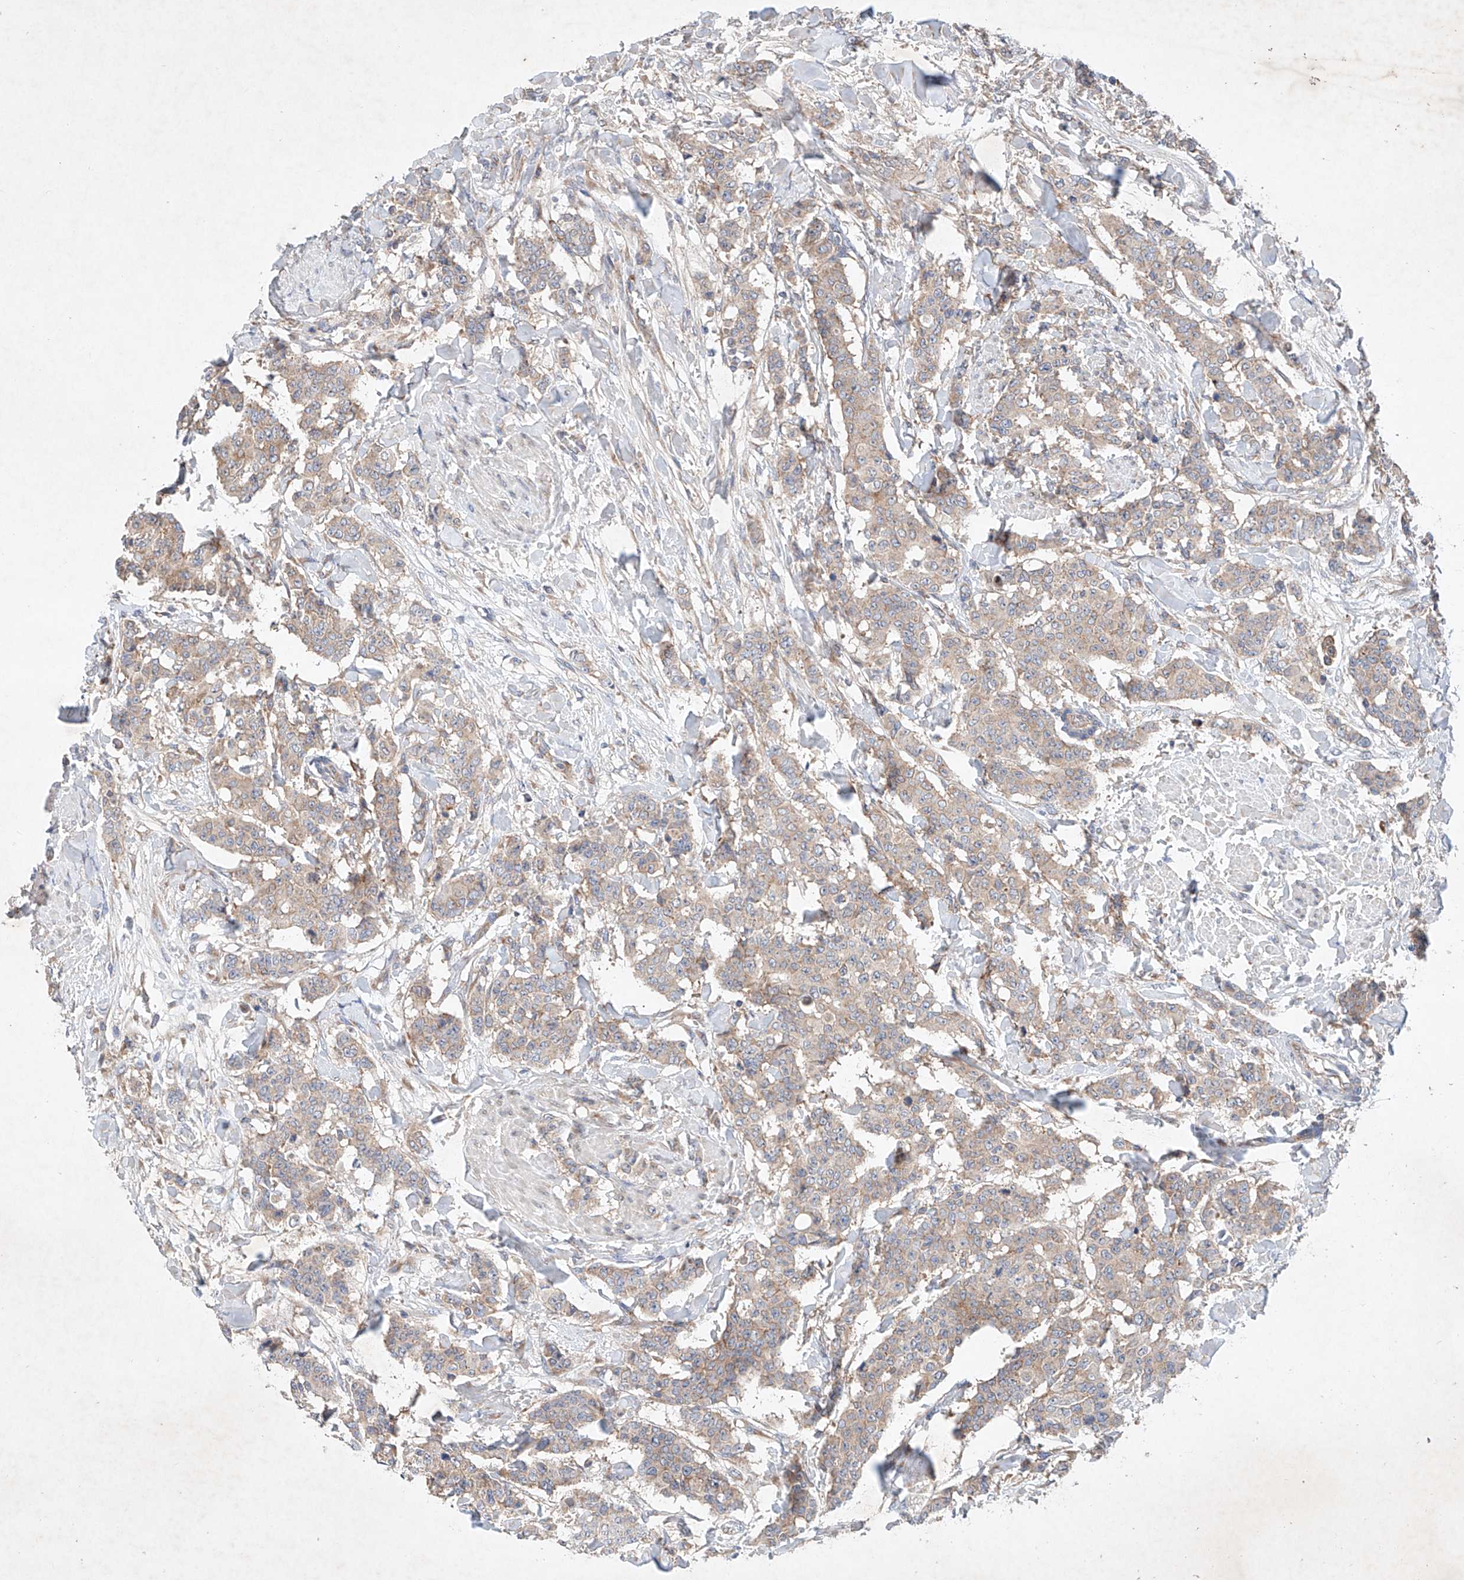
{"staining": {"intensity": "weak", "quantity": ">75%", "location": "cytoplasmic/membranous"}, "tissue": "breast cancer", "cell_type": "Tumor cells", "image_type": "cancer", "snomed": [{"axis": "morphology", "description": "Duct carcinoma"}, {"axis": "topography", "description": "Breast"}], "caption": "The histopathology image exhibits a brown stain indicating the presence of a protein in the cytoplasmic/membranous of tumor cells in breast cancer.", "gene": "FASTK", "patient": {"sex": "female", "age": 40}}